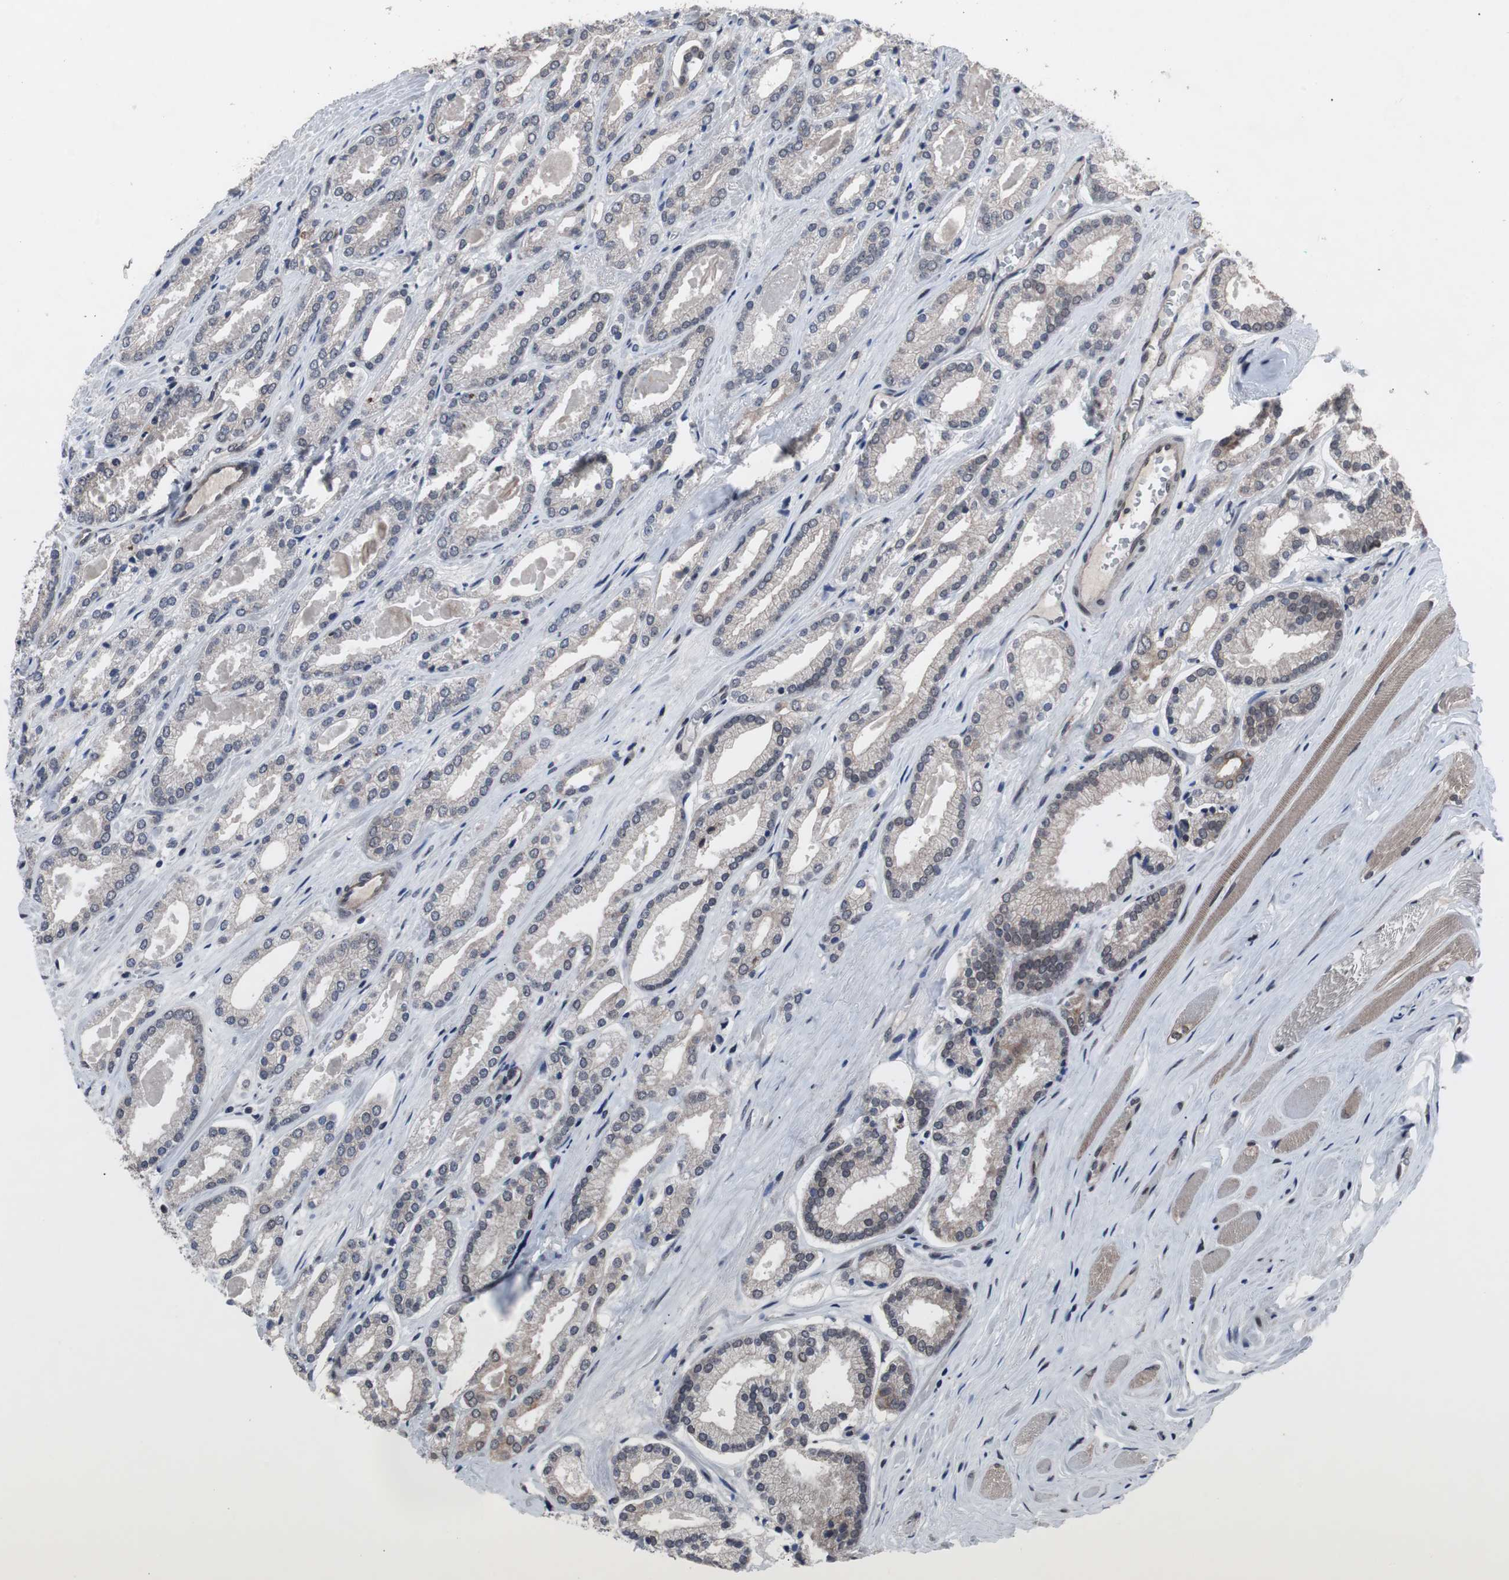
{"staining": {"intensity": "negative", "quantity": "none", "location": "none"}, "tissue": "prostate cancer", "cell_type": "Tumor cells", "image_type": "cancer", "snomed": [{"axis": "morphology", "description": "Adenocarcinoma, Low grade"}, {"axis": "topography", "description": "Prostate"}], "caption": "IHC photomicrograph of neoplastic tissue: human prostate low-grade adenocarcinoma stained with DAB reveals no significant protein expression in tumor cells. (Brightfield microscopy of DAB immunohistochemistry (IHC) at high magnification).", "gene": "GTF2F2", "patient": {"sex": "male", "age": 59}}